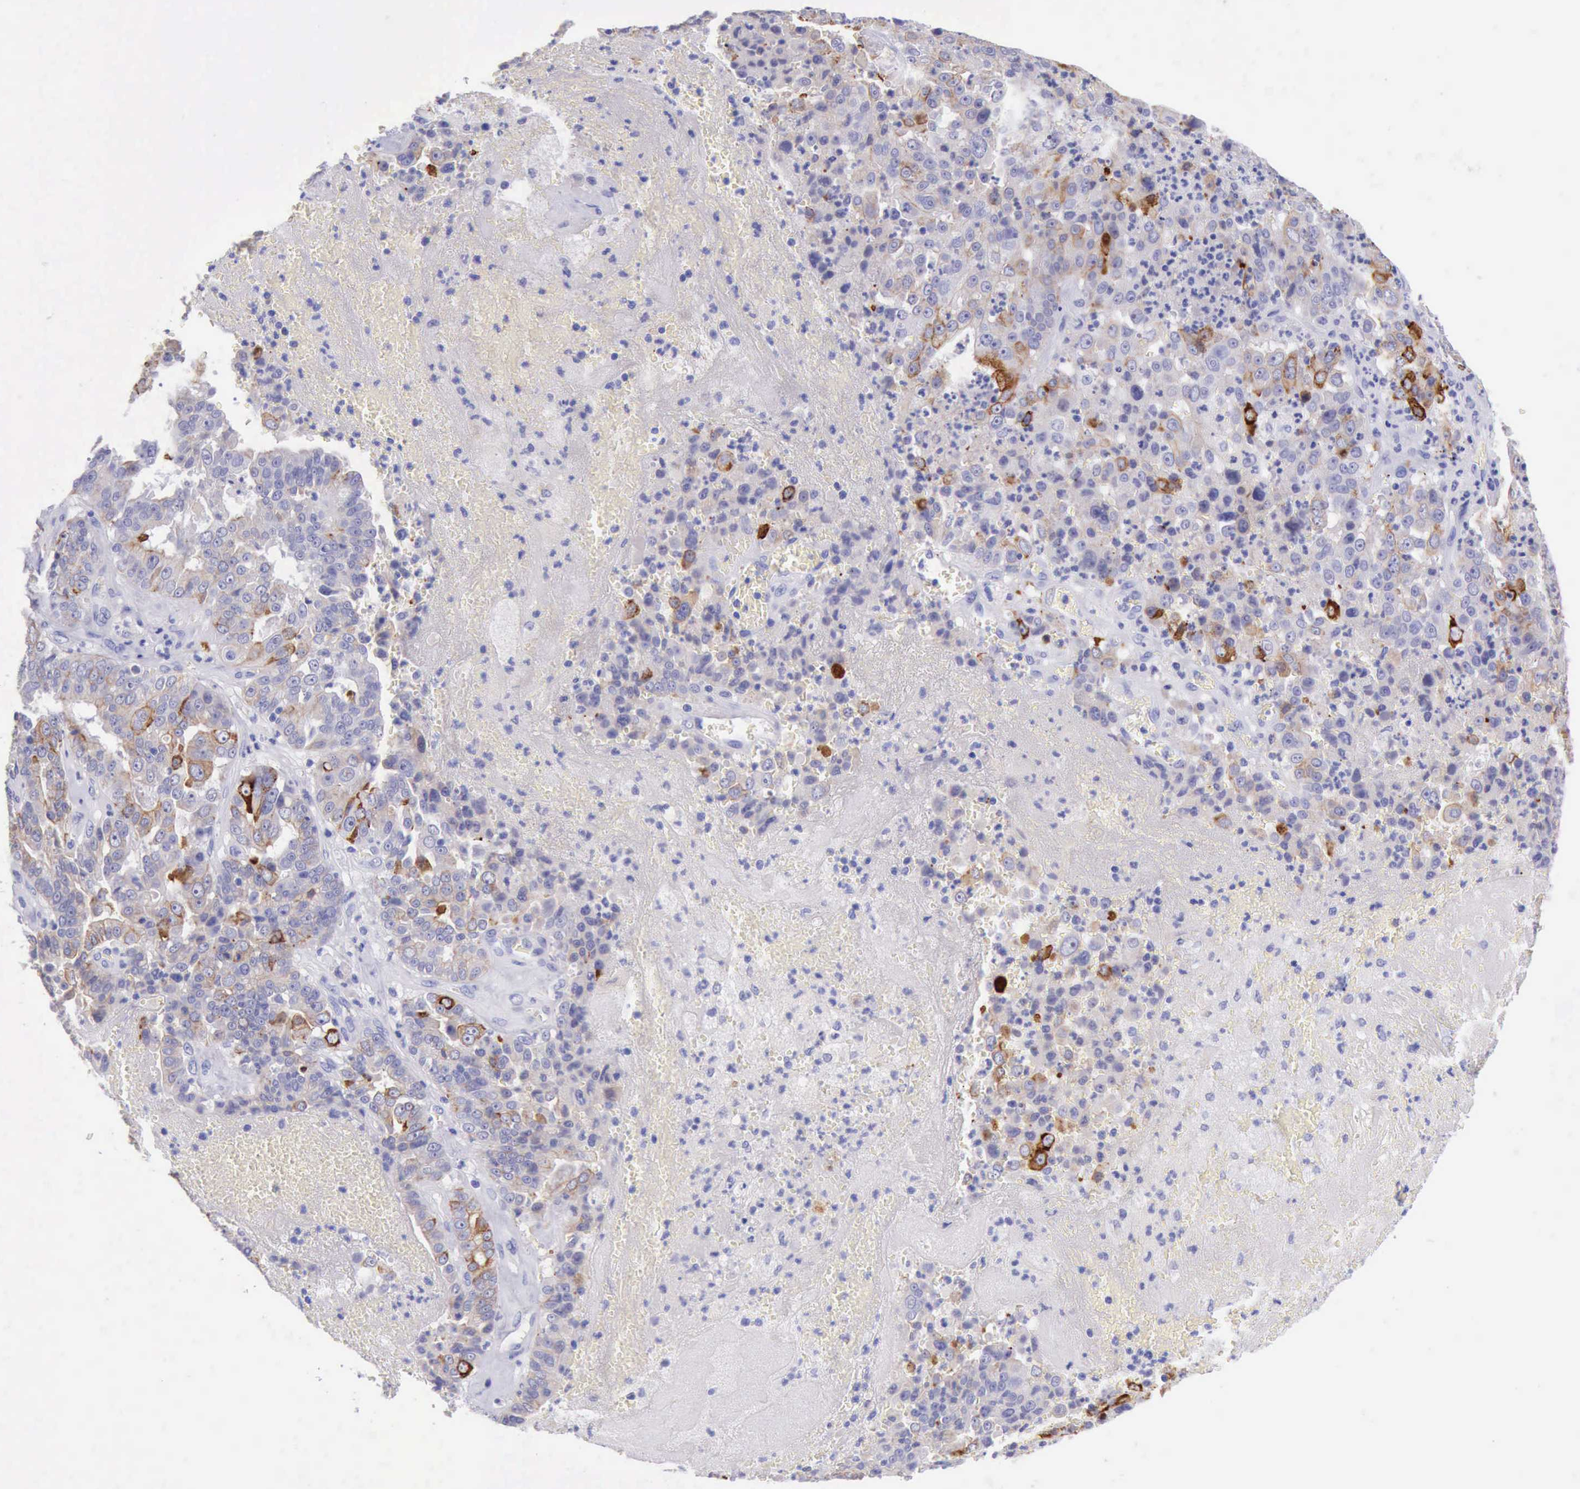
{"staining": {"intensity": "moderate", "quantity": "25%-75%", "location": "cytoplasmic/membranous"}, "tissue": "liver cancer", "cell_type": "Tumor cells", "image_type": "cancer", "snomed": [{"axis": "morphology", "description": "Cholangiocarcinoma"}, {"axis": "topography", "description": "Liver"}], "caption": "Moderate cytoplasmic/membranous staining for a protein is seen in about 25%-75% of tumor cells of liver cancer (cholangiocarcinoma) using IHC.", "gene": "KRT8", "patient": {"sex": "female", "age": 79}}